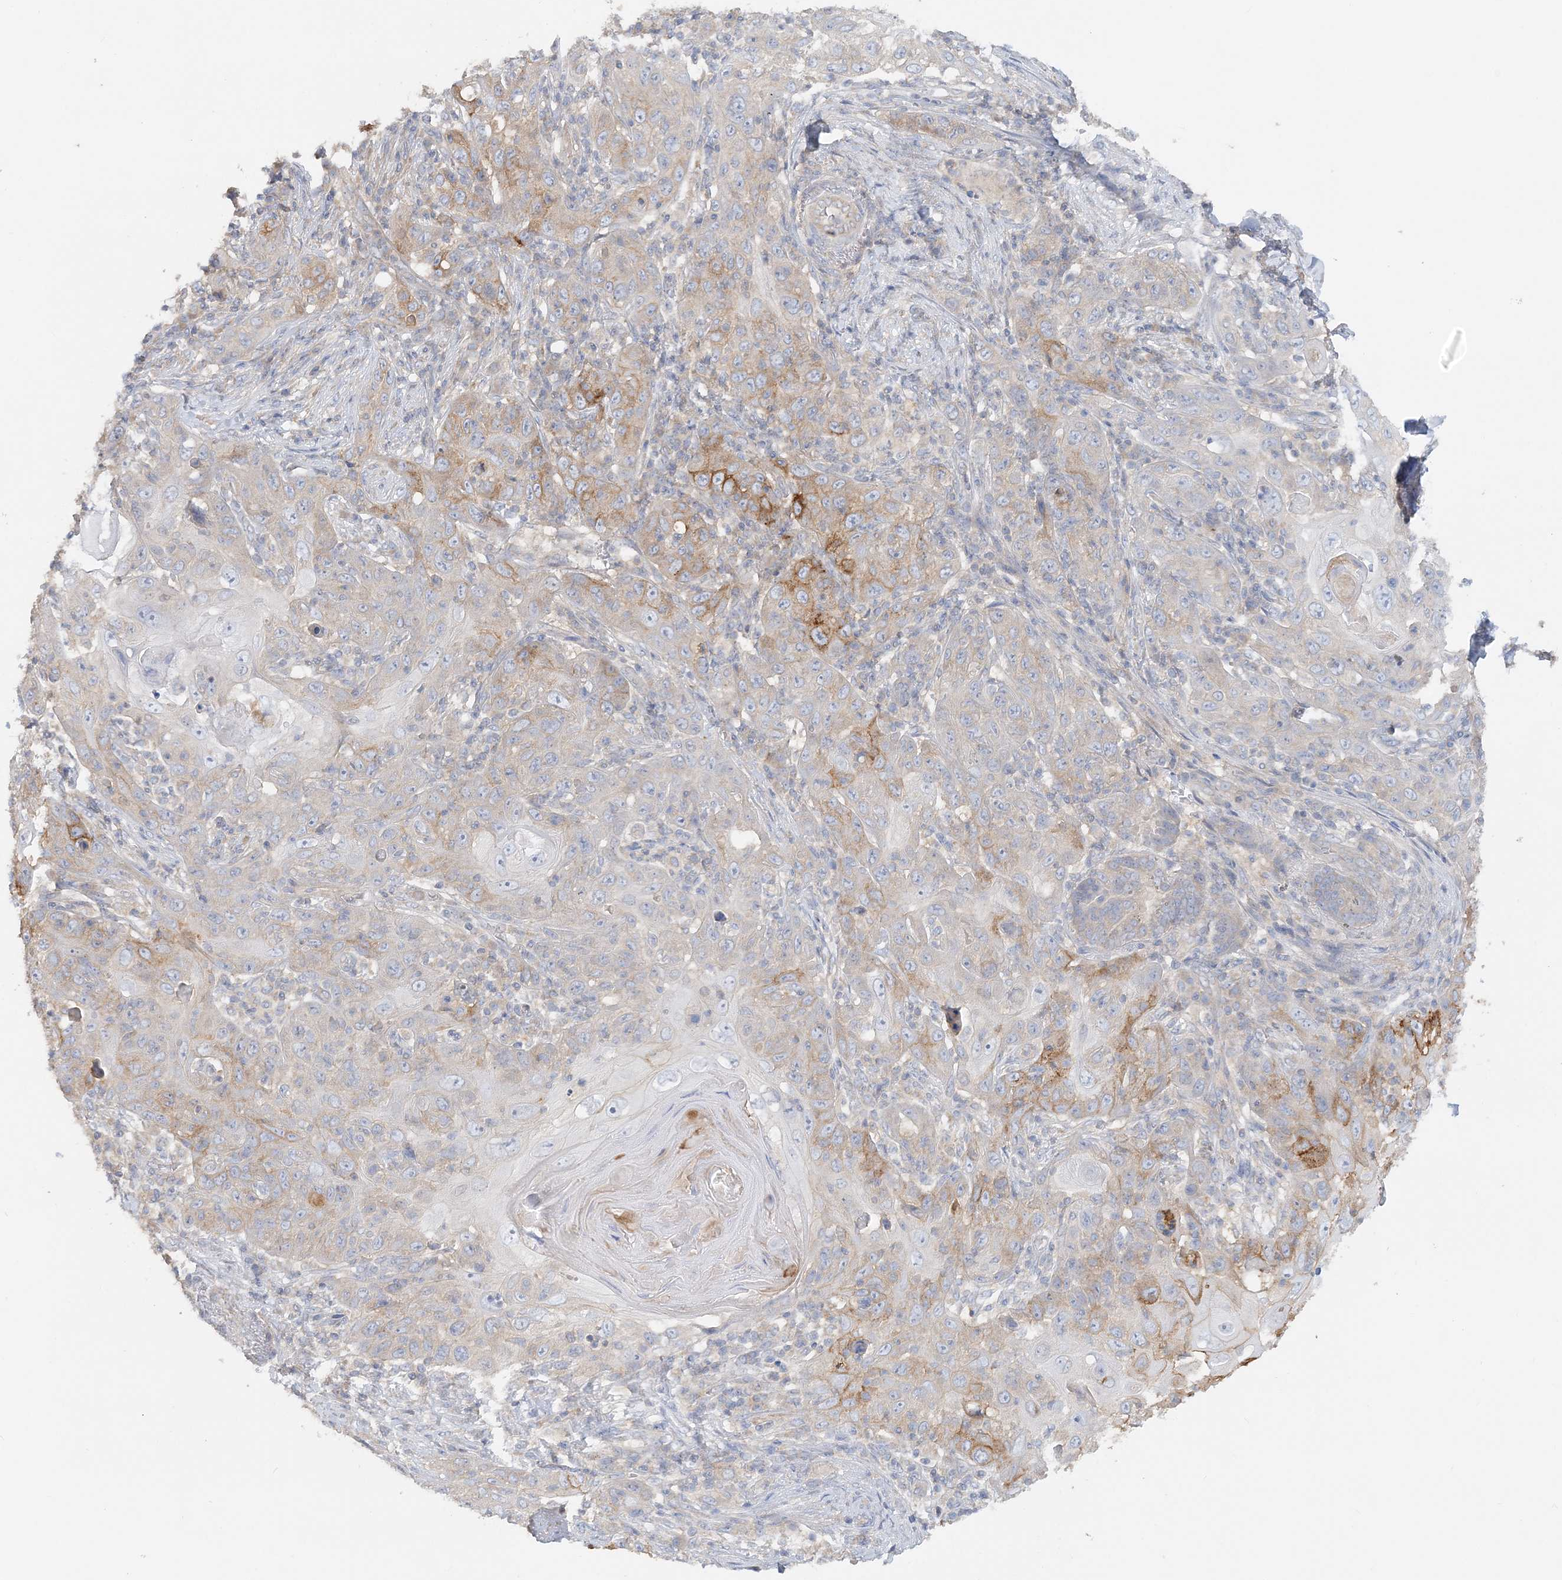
{"staining": {"intensity": "moderate", "quantity": "<25%", "location": "cytoplasmic/membranous"}, "tissue": "skin cancer", "cell_type": "Tumor cells", "image_type": "cancer", "snomed": [{"axis": "morphology", "description": "Squamous cell carcinoma, NOS"}, {"axis": "topography", "description": "Skin"}], "caption": "Approximately <25% of tumor cells in skin squamous cell carcinoma exhibit moderate cytoplasmic/membranous protein staining as visualized by brown immunohistochemical staining.", "gene": "TBC1D5", "patient": {"sex": "female", "age": 88}}